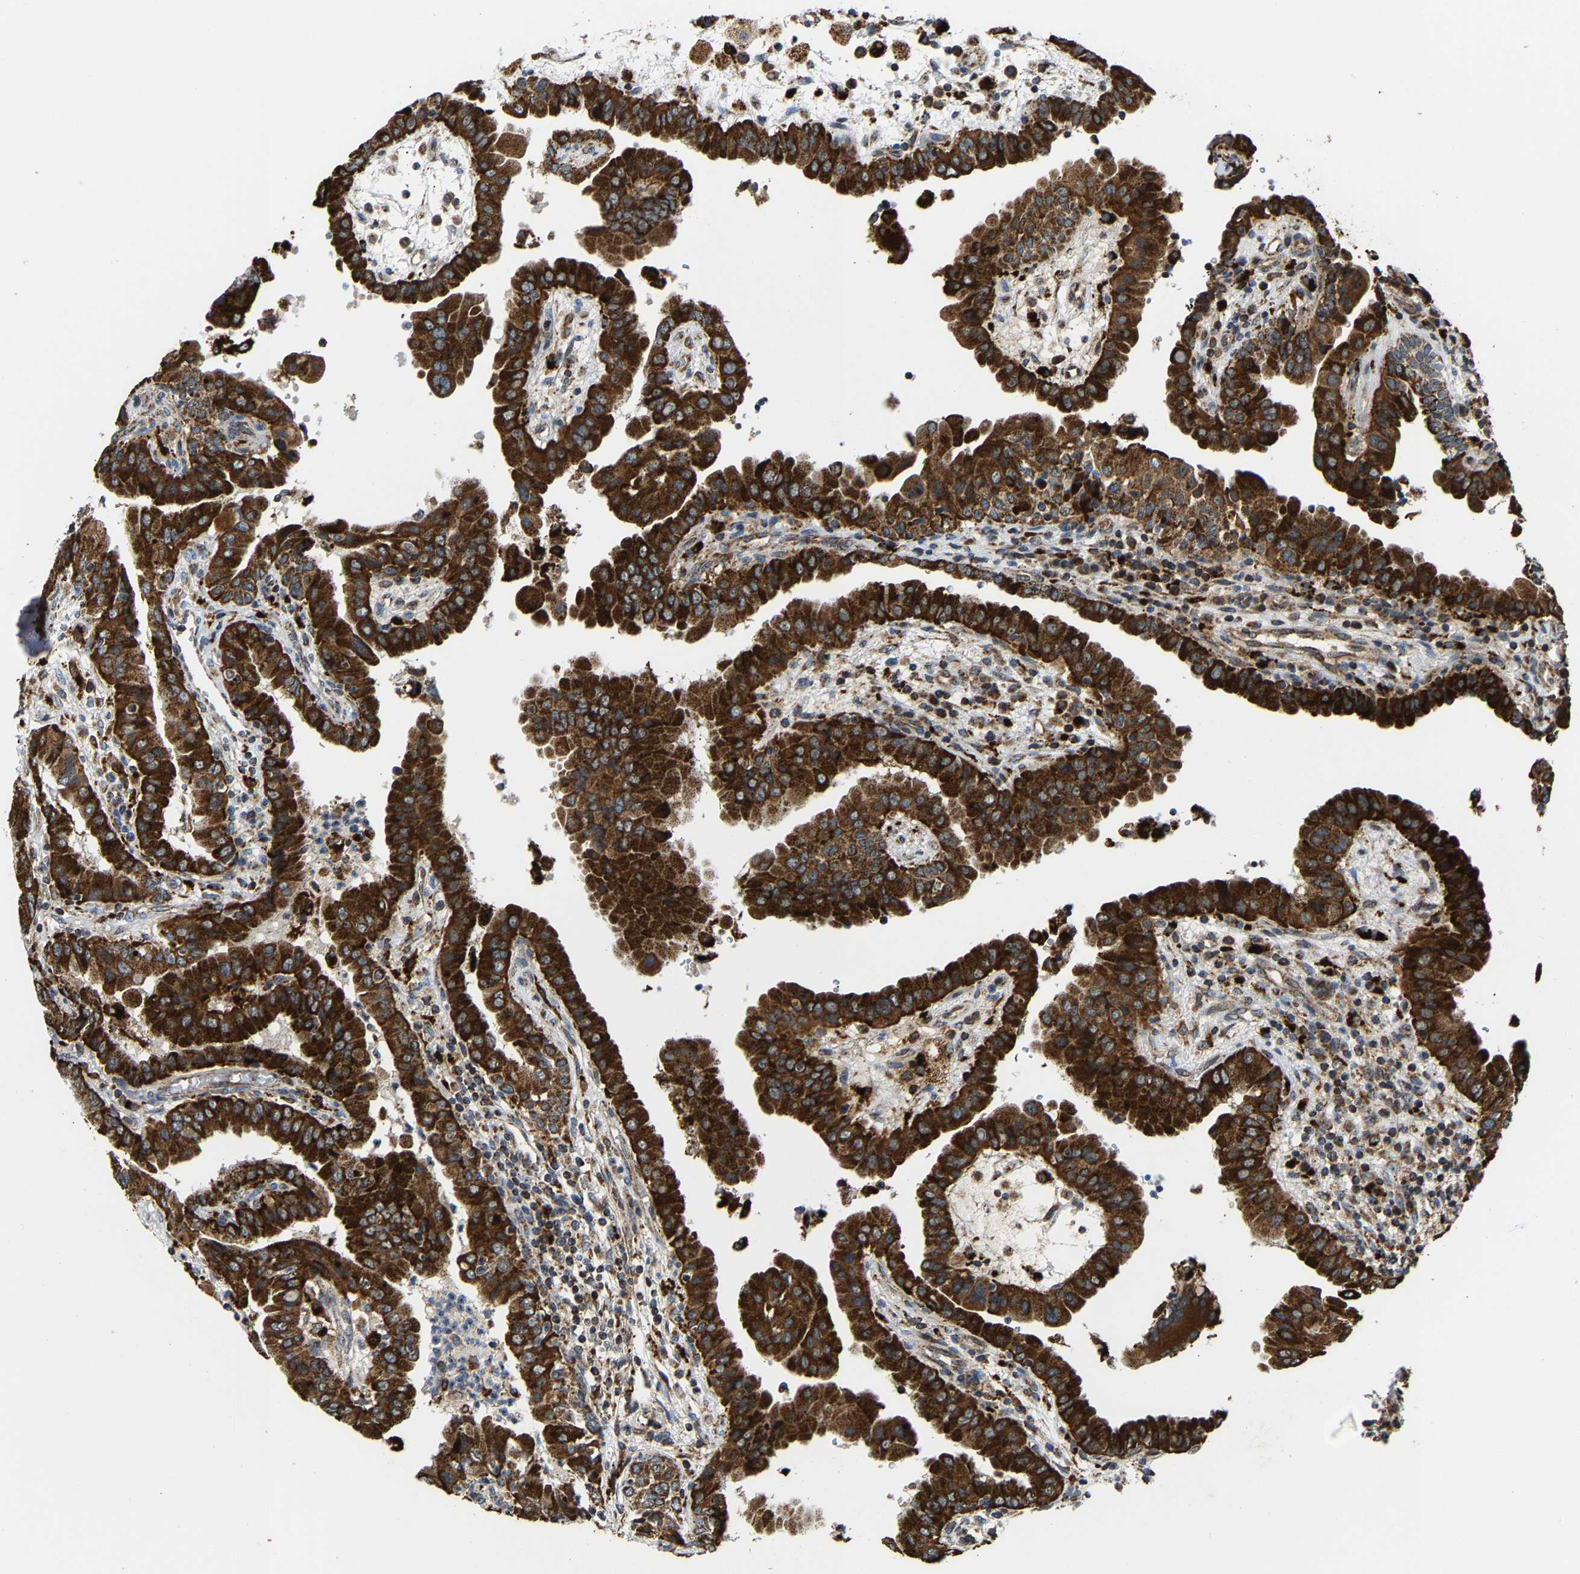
{"staining": {"intensity": "strong", "quantity": ">75%", "location": "cytoplasmic/membranous"}, "tissue": "thyroid cancer", "cell_type": "Tumor cells", "image_type": "cancer", "snomed": [{"axis": "morphology", "description": "Papillary adenocarcinoma, NOS"}, {"axis": "topography", "description": "Thyroid gland"}], "caption": "IHC micrograph of thyroid papillary adenocarcinoma stained for a protein (brown), which exhibits high levels of strong cytoplasmic/membranous expression in approximately >75% of tumor cells.", "gene": "GIMAP7", "patient": {"sex": "male", "age": 33}}